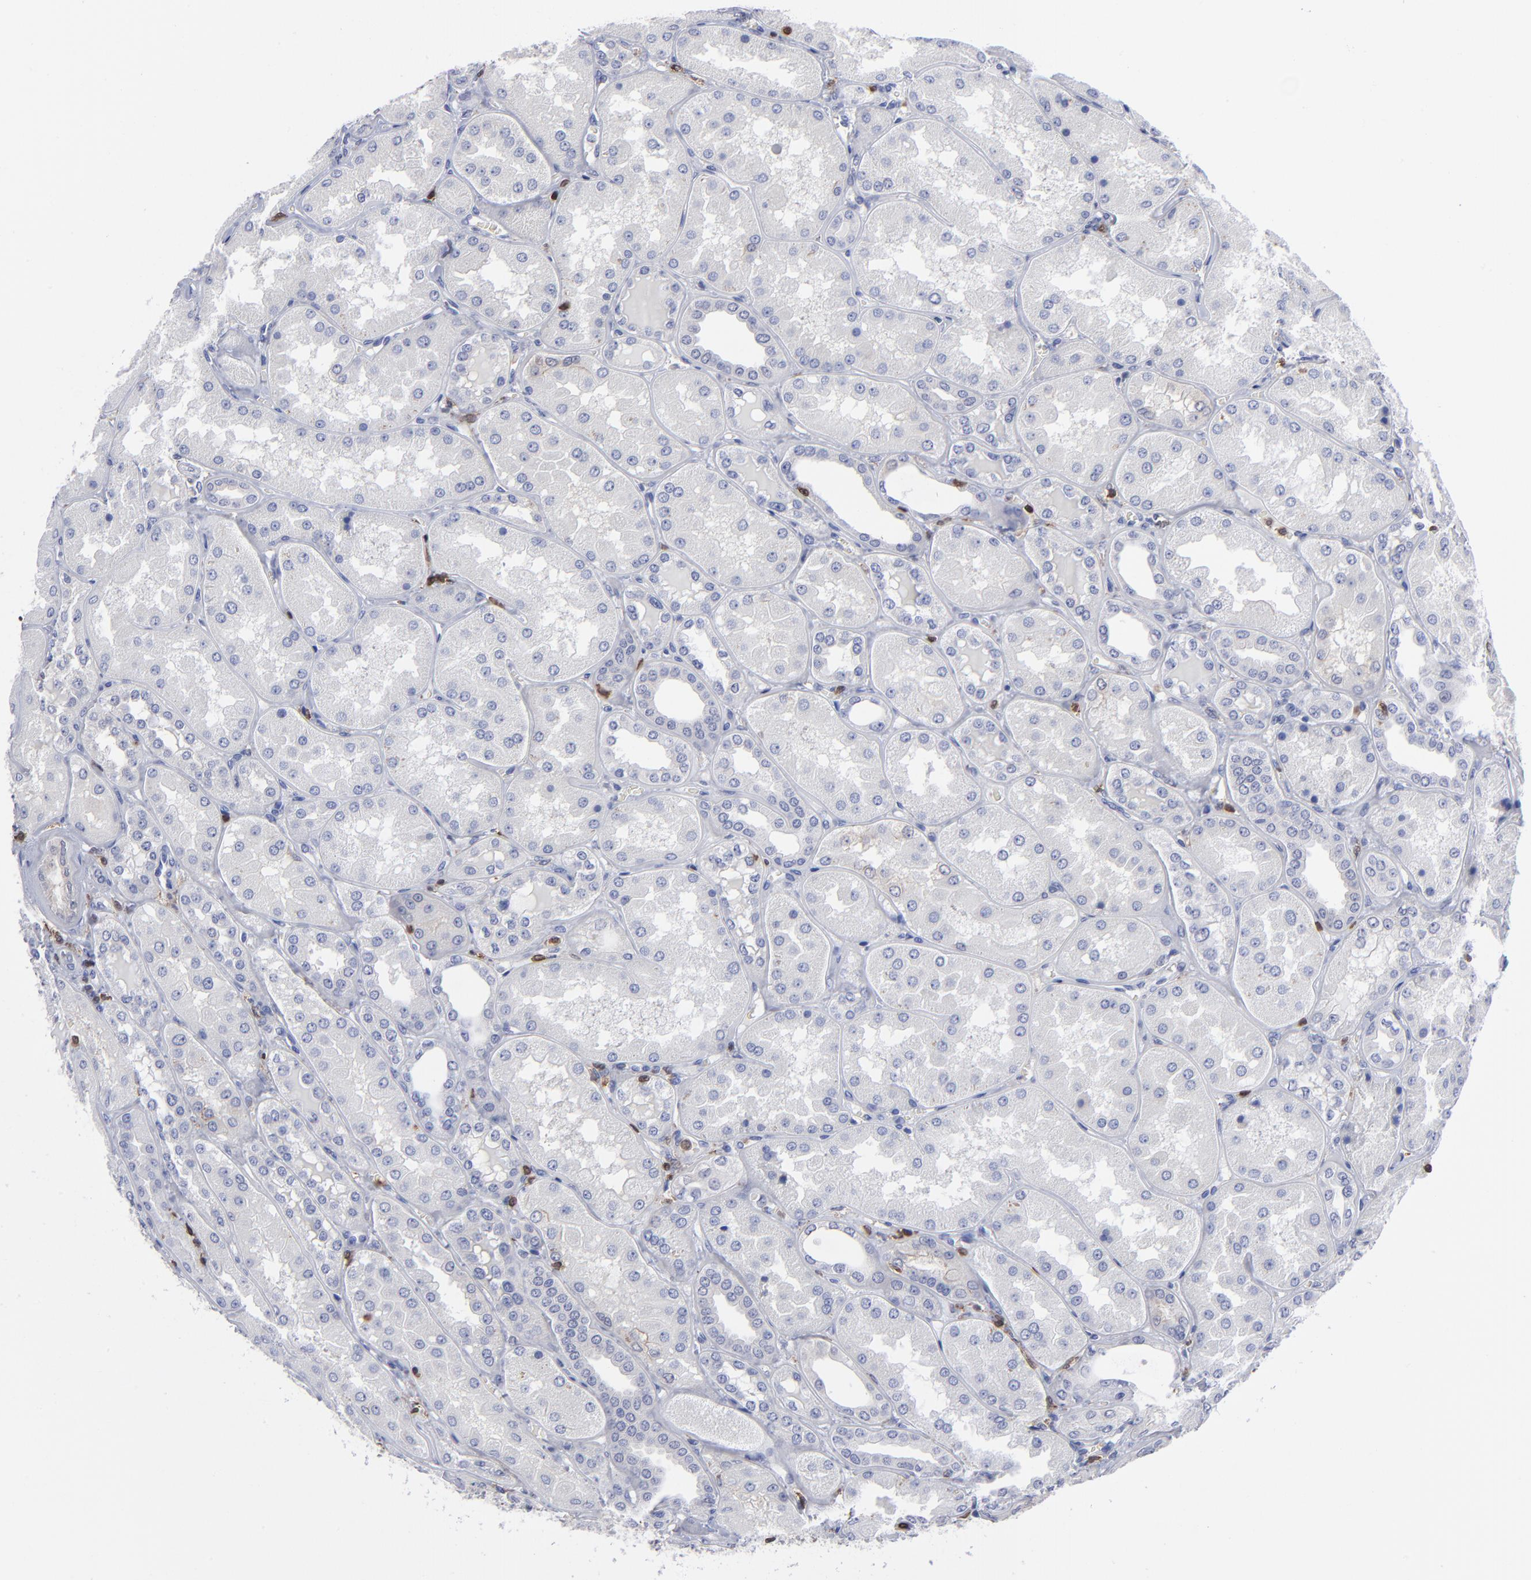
{"staining": {"intensity": "negative", "quantity": "none", "location": "none"}, "tissue": "kidney", "cell_type": "Cells in tubules", "image_type": "normal", "snomed": [{"axis": "morphology", "description": "Normal tissue, NOS"}, {"axis": "topography", "description": "Kidney"}], "caption": "High power microscopy micrograph of an IHC histopathology image of benign kidney, revealing no significant positivity in cells in tubules.", "gene": "TBXT", "patient": {"sex": "female", "age": 56}}